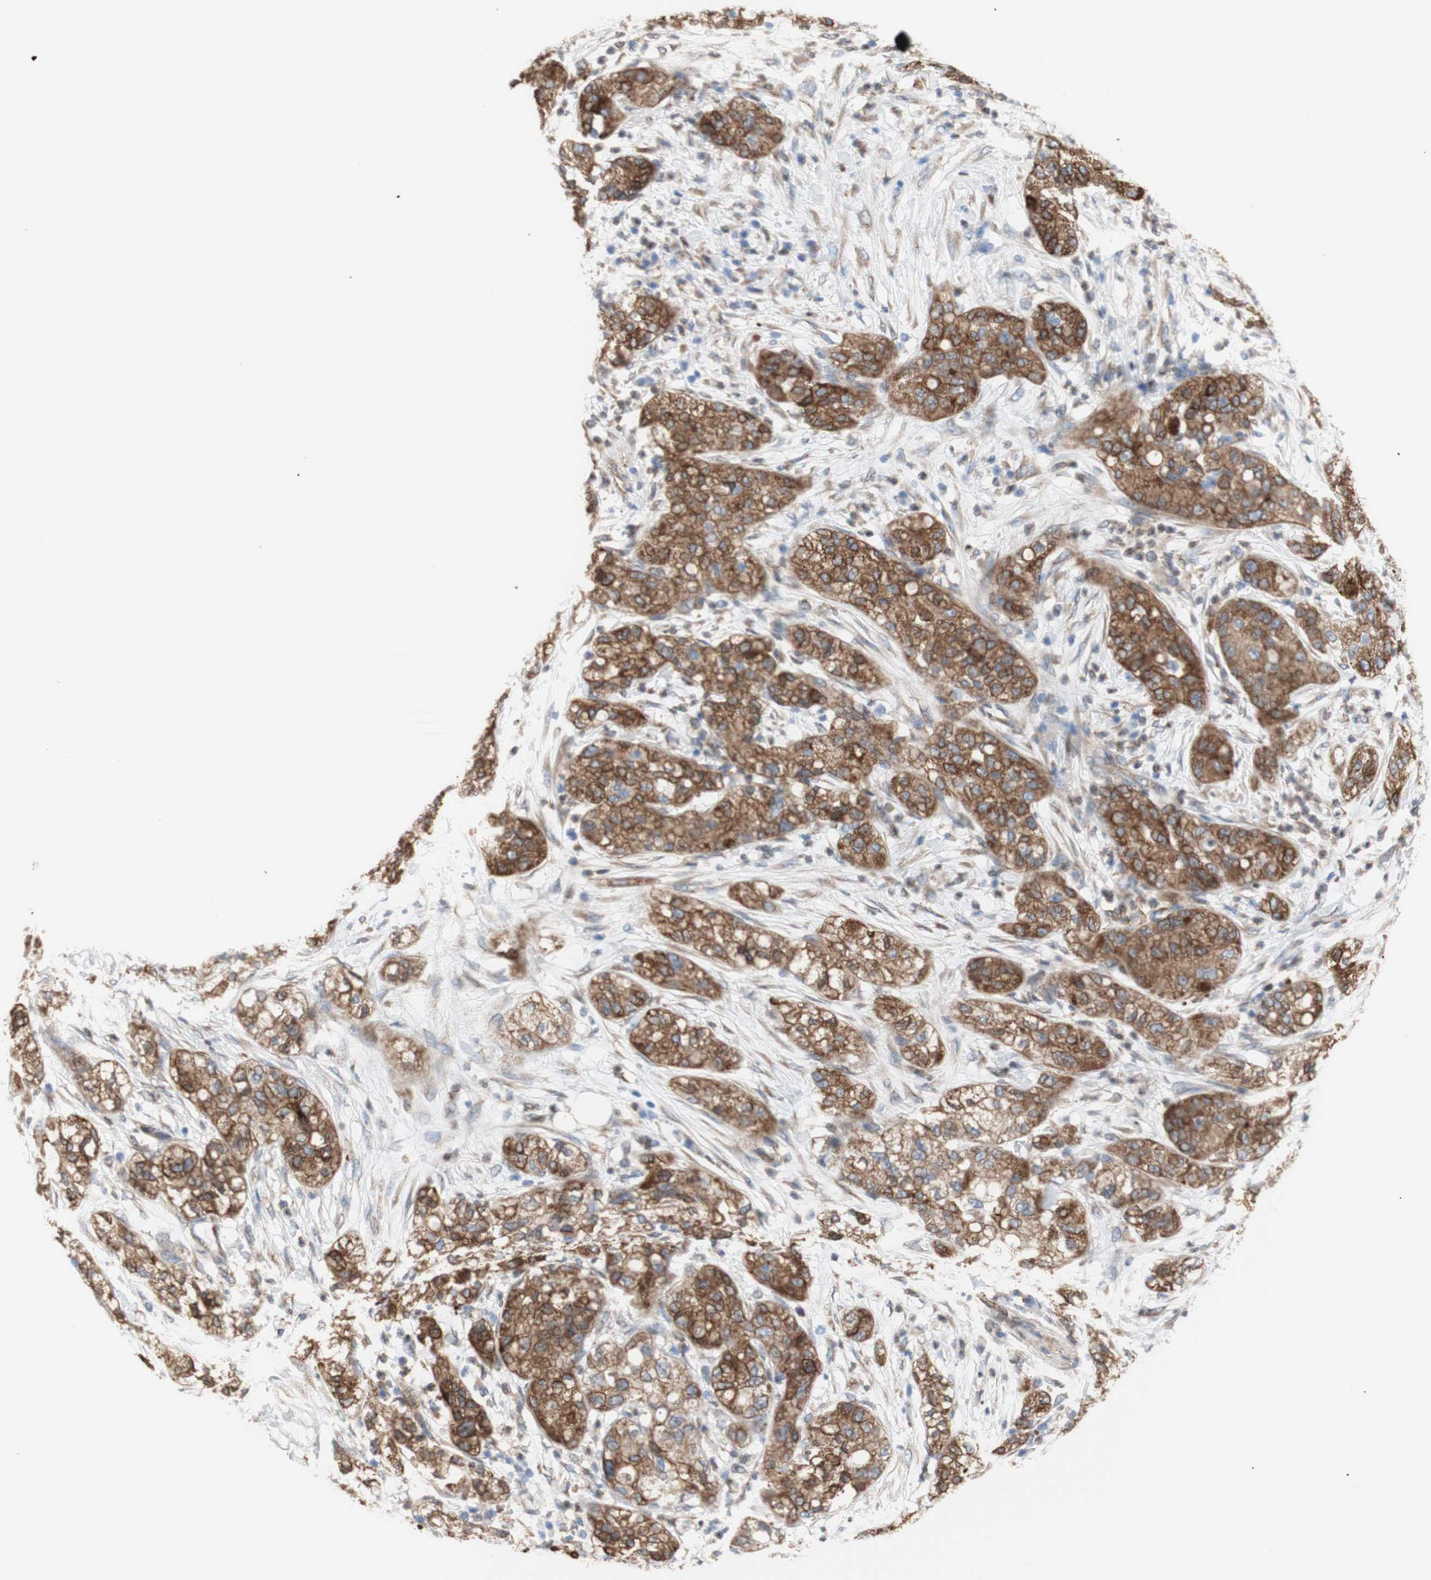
{"staining": {"intensity": "moderate", "quantity": ">75%", "location": "cytoplasmic/membranous"}, "tissue": "pancreatic cancer", "cell_type": "Tumor cells", "image_type": "cancer", "snomed": [{"axis": "morphology", "description": "Adenocarcinoma, NOS"}, {"axis": "topography", "description": "Pancreas"}], "caption": "This is a photomicrograph of immunohistochemistry (IHC) staining of pancreatic cancer, which shows moderate positivity in the cytoplasmic/membranous of tumor cells.", "gene": "ERLIN1", "patient": {"sex": "female", "age": 78}}